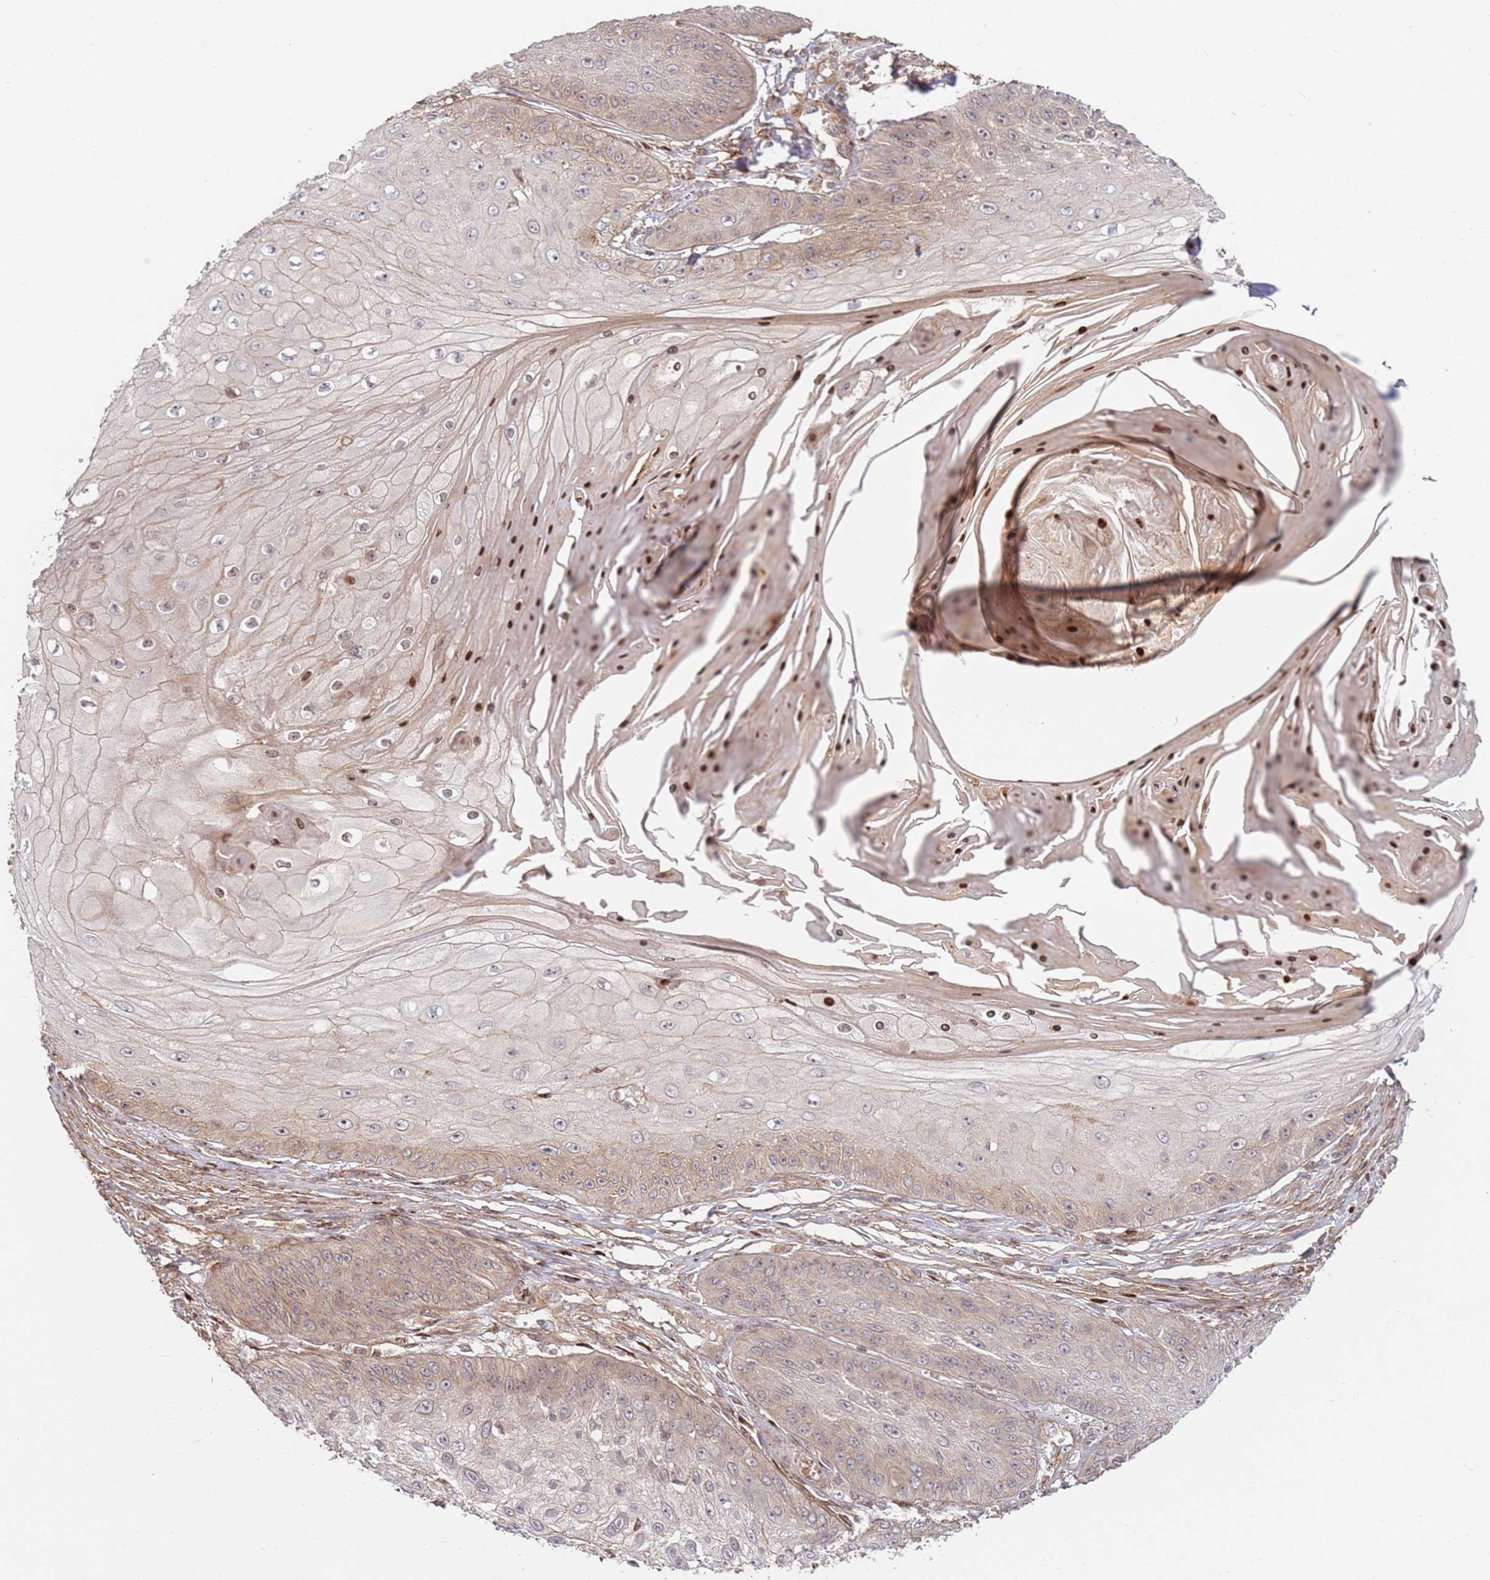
{"staining": {"intensity": "weak", "quantity": "25%-75%", "location": "cytoplasmic/membranous"}, "tissue": "skin cancer", "cell_type": "Tumor cells", "image_type": "cancer", "snomed": [{"axis": "morphology", "description": "Squamous cell carcinoma, NOS"}, {"axis": "topography", "description": "Skin"}], "caption": "Protein staining of squamous cell carcinoma (skin) tissue shows weak cytoplasmic/membranous staining in approximately 25%-75% of tumor cells.", "gene": "TMEM233", "patient": {"sex": "male", "age": 70}}